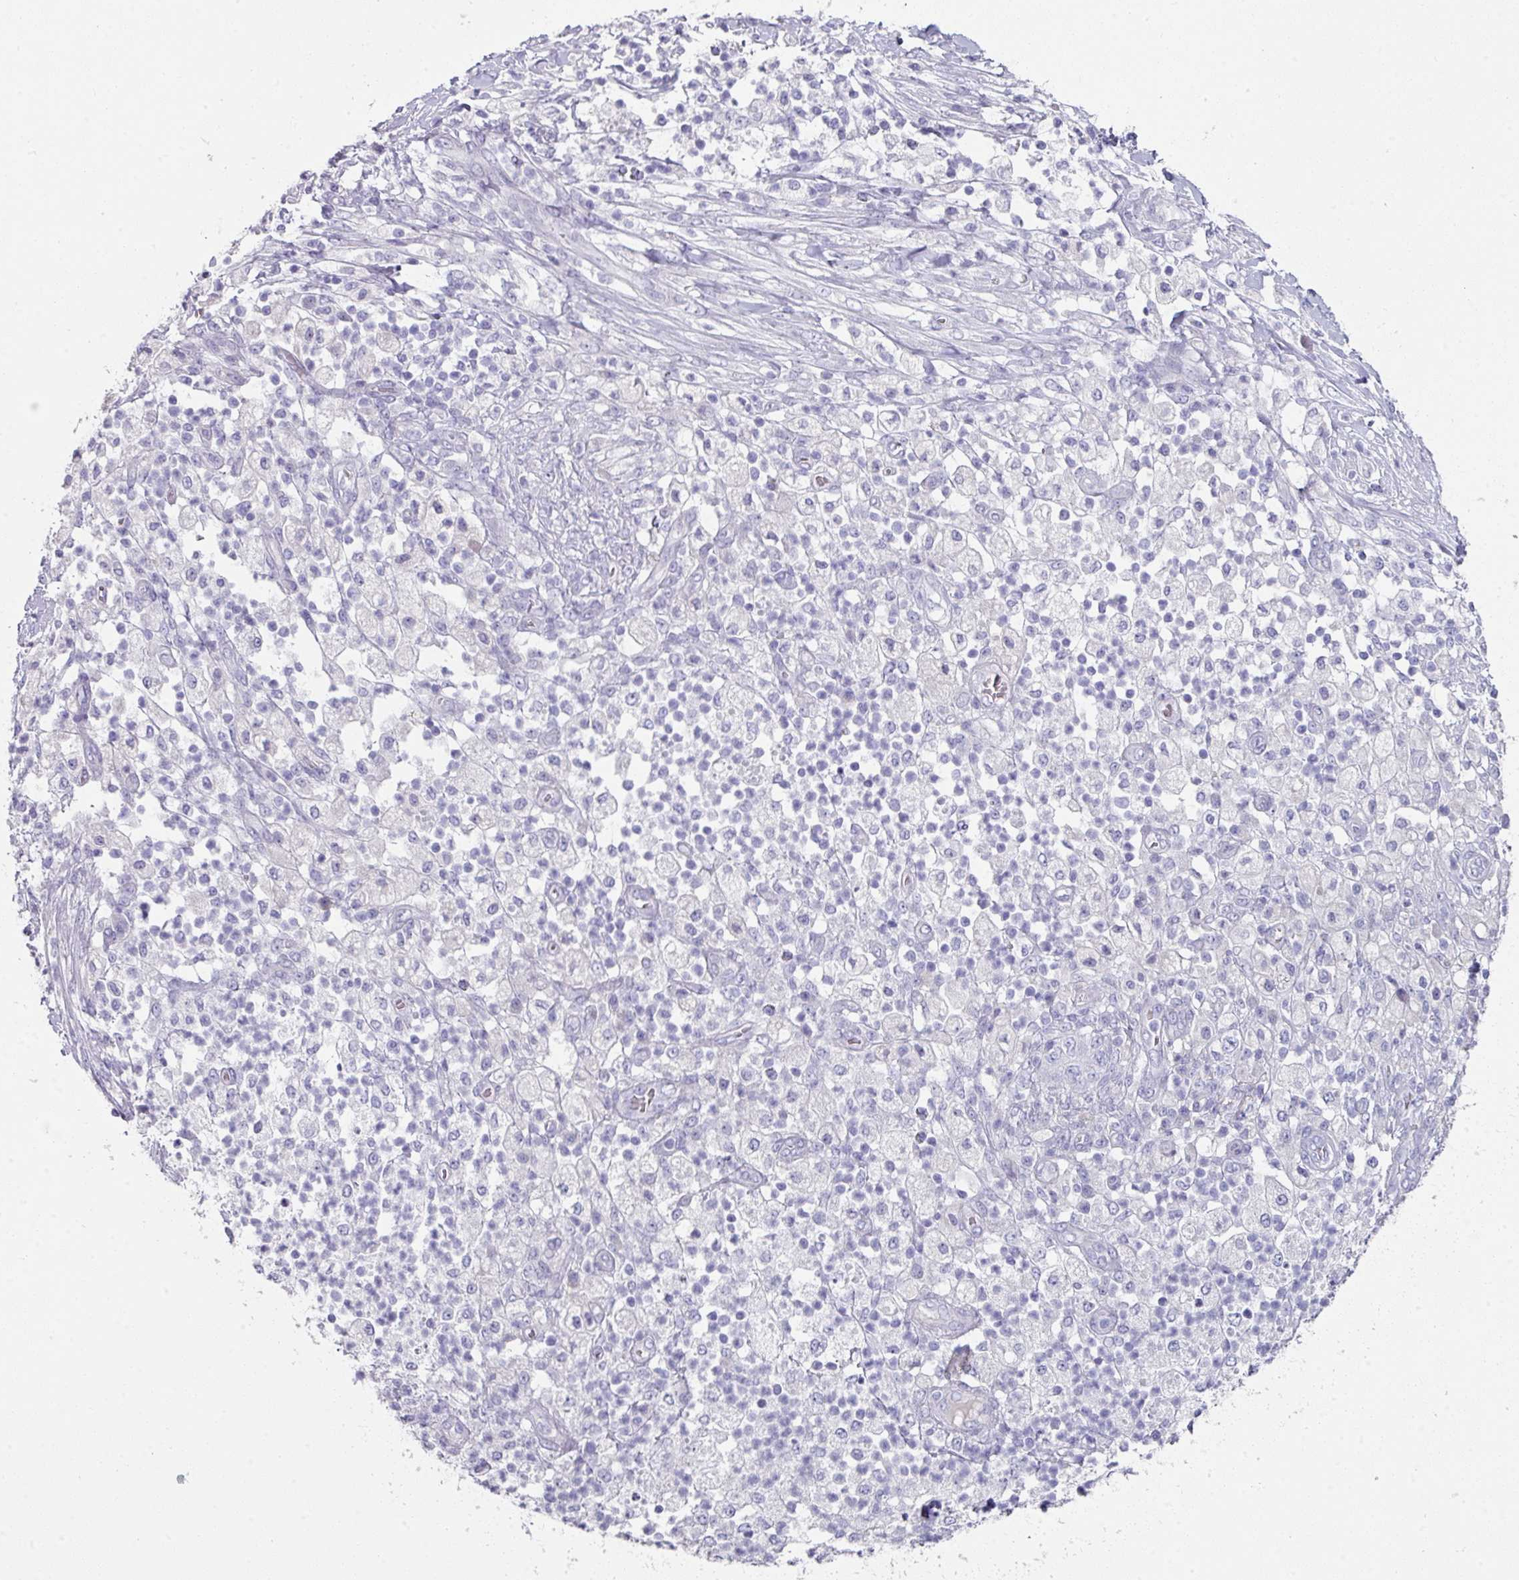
{"staining": {"intensity": "negative", "quantity": "none", "location": "none"}, "tissue": "pancreatic cancer", "cell_type": "Tumor cells", "image_type": "cancer", "snomed": [{"axis": "morphology", "description": "Adenocarcinoma, NOS"}, {"axis": "topography", "description": "Pancreas"}], "caption": "Pancreatic cancer (adenocarcinoma) was stained to show a protein in brown. There is no significant staining in tumor cells. (DAB IHC with hematoxylin counter stain).", "gene": "DEFB115", "patient": {"sex": "female", "age": 72}}